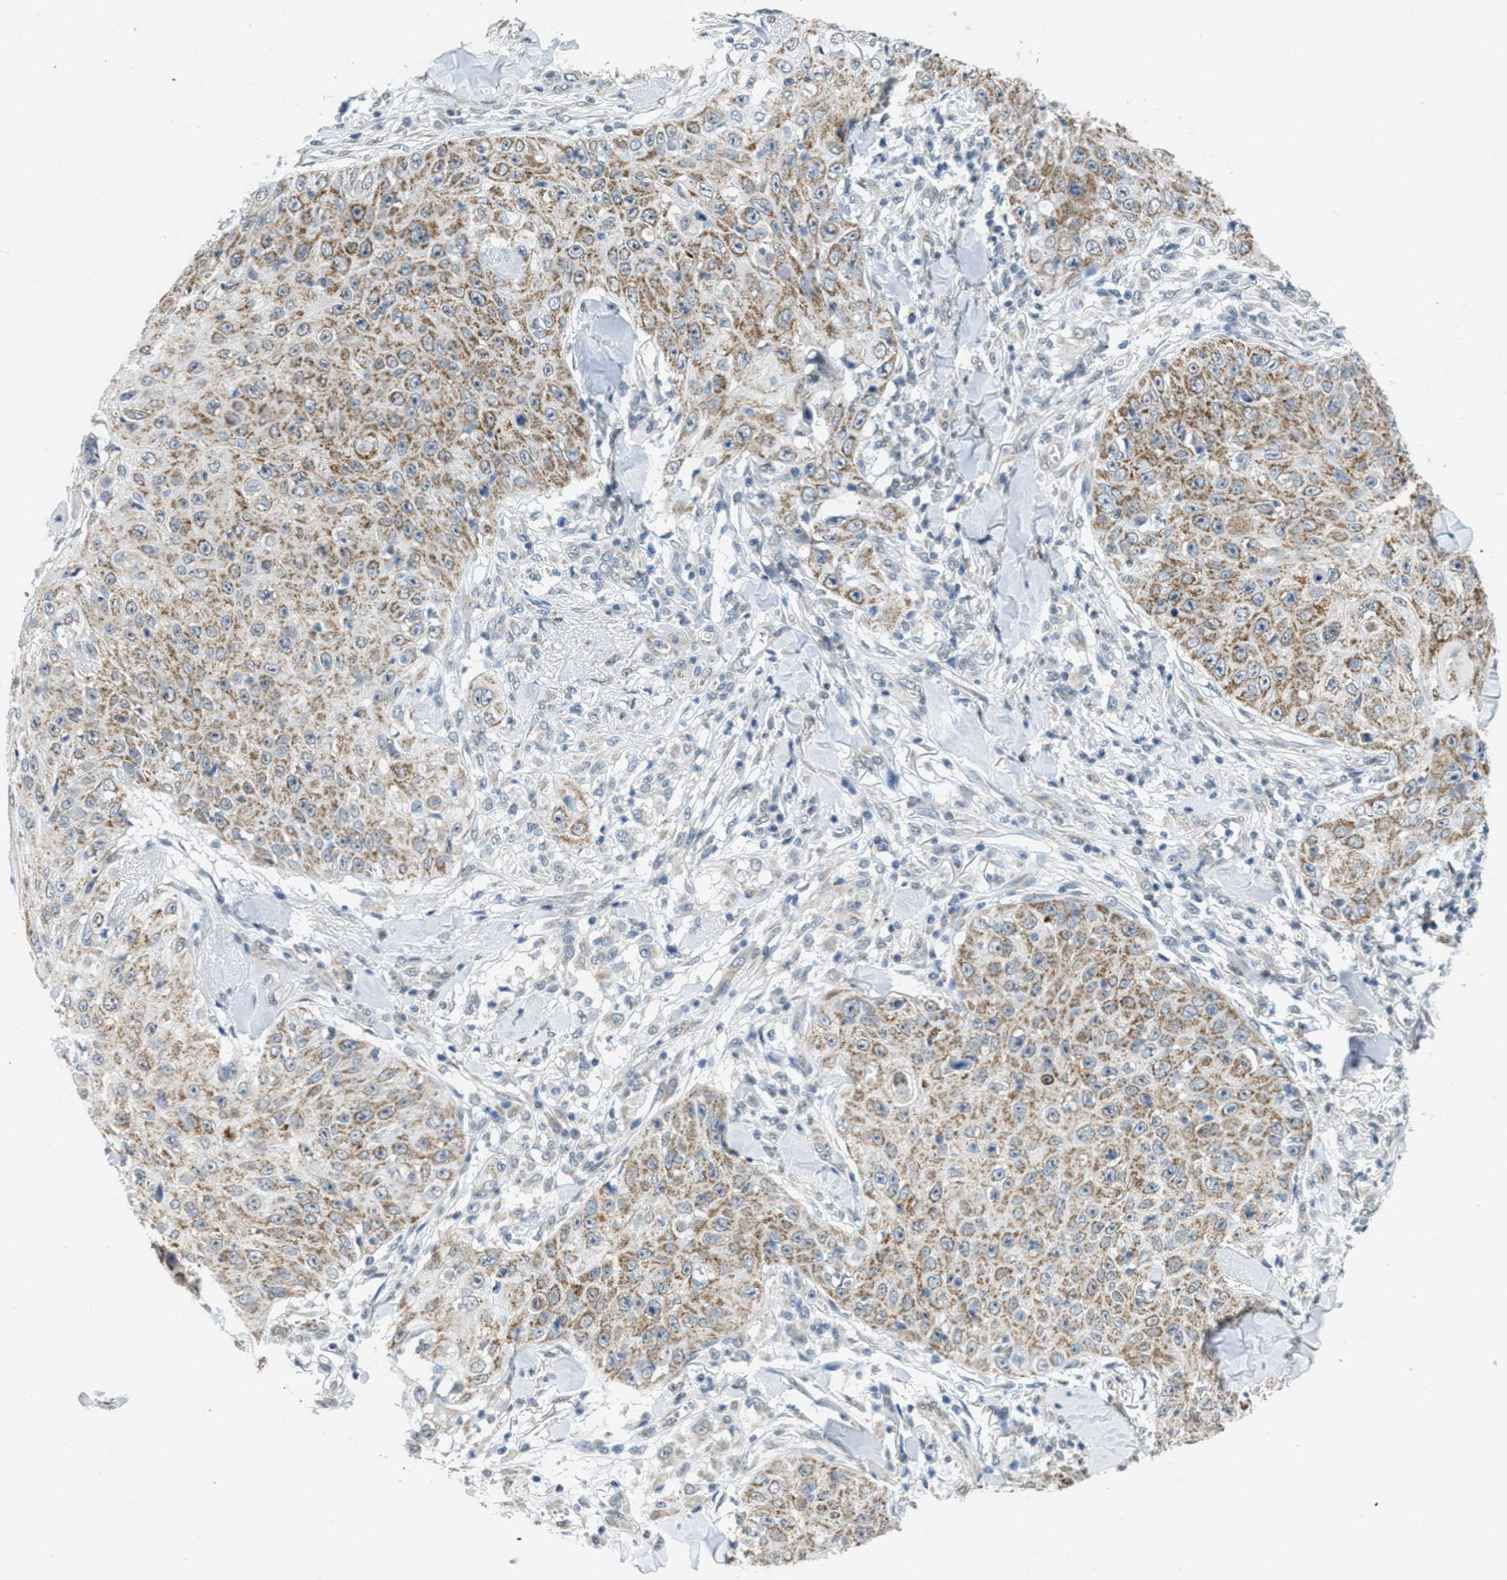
{"staining": {"intensity": "moderate", "quantity": ">75%", "location": "cytoplasmic/membranous"}, "tissue": "skin cancer", "cell_type": "Tumor cells", "image_type": "cancer", "snomed": [{"axis": "morphology", "description": "Squamous cell carcinoma, NOS"}, {"axis": "topography", "description": "Skin"}], "caption": "Immunohistochemistry (DAB) staining of human skin cancer (squamous cell carcinoma) exhibits moderate cytoplasmic/membranous protein staining in approximately >75% of tumor cells.", "gene": "TOMM70", "patient": {"sex": "male", "age": 86}}